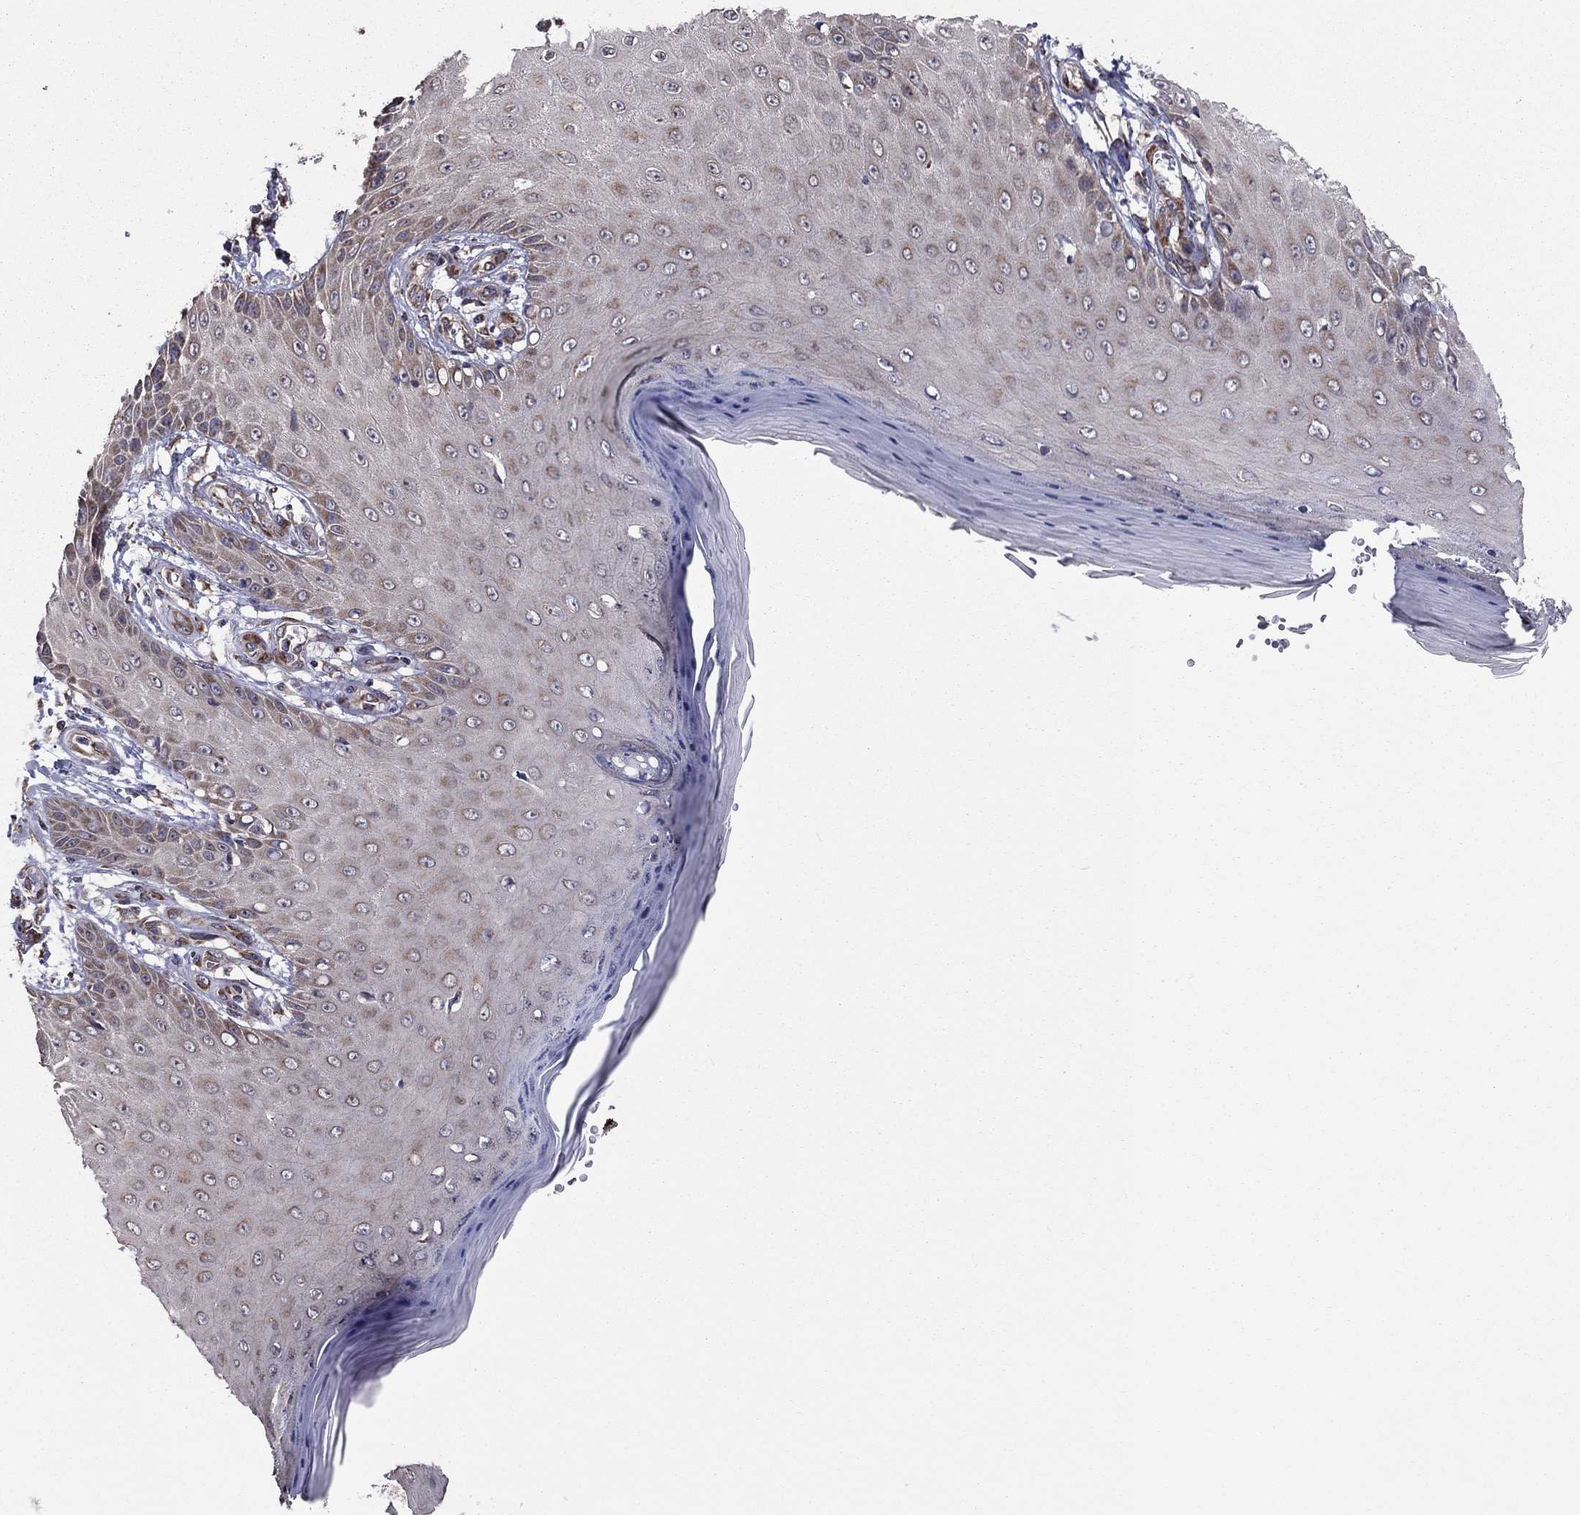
{"staining": {"intensity": "negative", "quantity": "none", "location": "none"}, "tissue": "skin cancer", "cell_type": "Tumor cells", "image_type": "cancer", "snomed": [{"axis": "morphology", "description": "Inflammation, NOS"}, {"axis": "morphology", "description": "Squamous cell carcinoma, NOS"}, {"axis": "topography", "description": "Skin"}], "caption": "Skin cancer (squamous cell carcinoma) was stained to show a protein in brown. There is no significant positivity in tumor cells.", "gene": "NKIRAS1", "patient": {"sex": "male", "age": 70}}